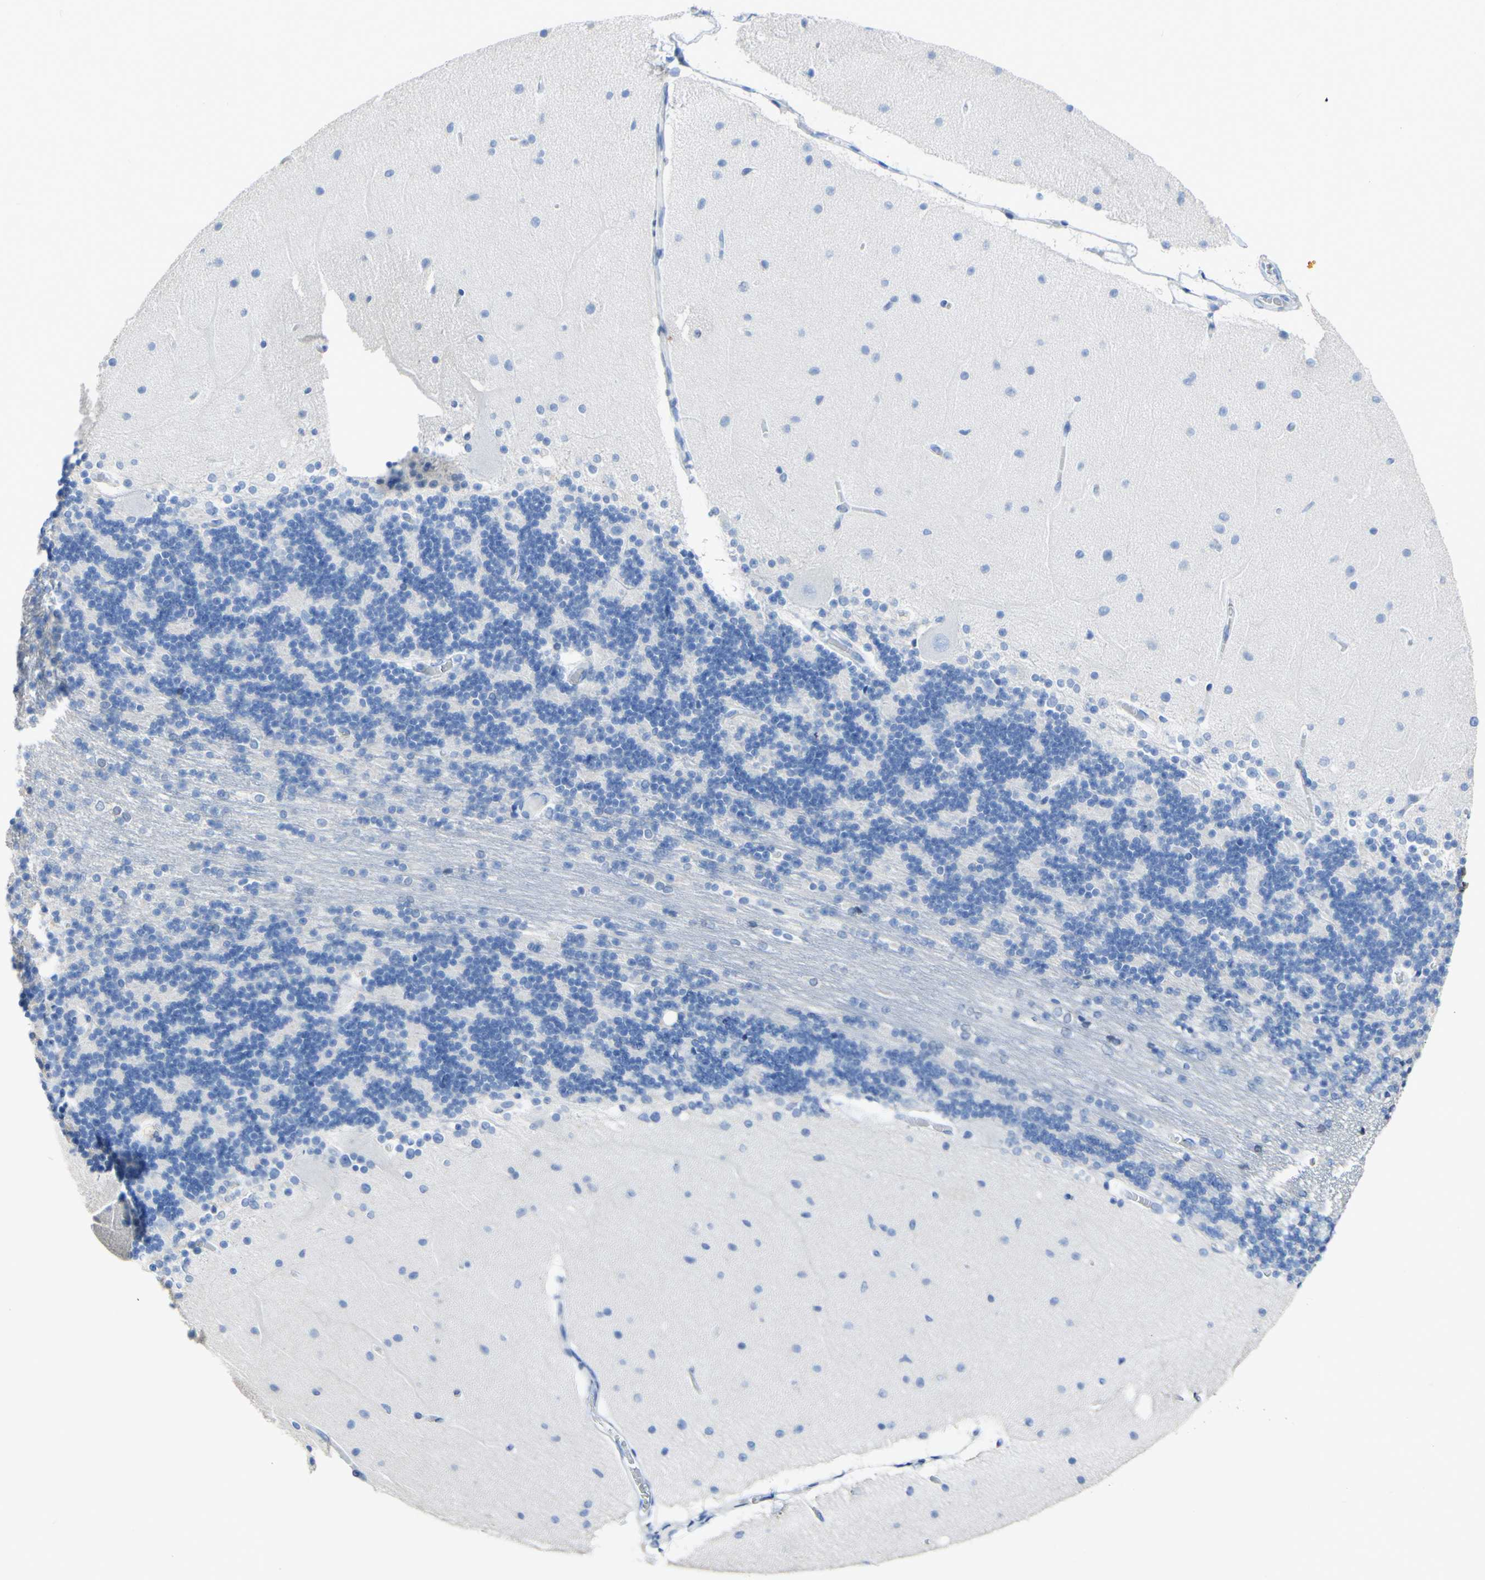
{"staining": {"intensity": "negative", "quantity": "none", "location": "none"}, "tissue": "cerebellum", "cell_type": "Cells in granular layer", "image_type": "normal", "snomed": [{"axis": "morphology", "description": "Normal tissue, NOS"}, {"axis": "topography", "description": "Cerebellum"}], "caption": "The image shows no significant staining in cells in granular layer of cerebellum.", "gene": "DSC2", "patient": {"sex": "female", "age": 54}}